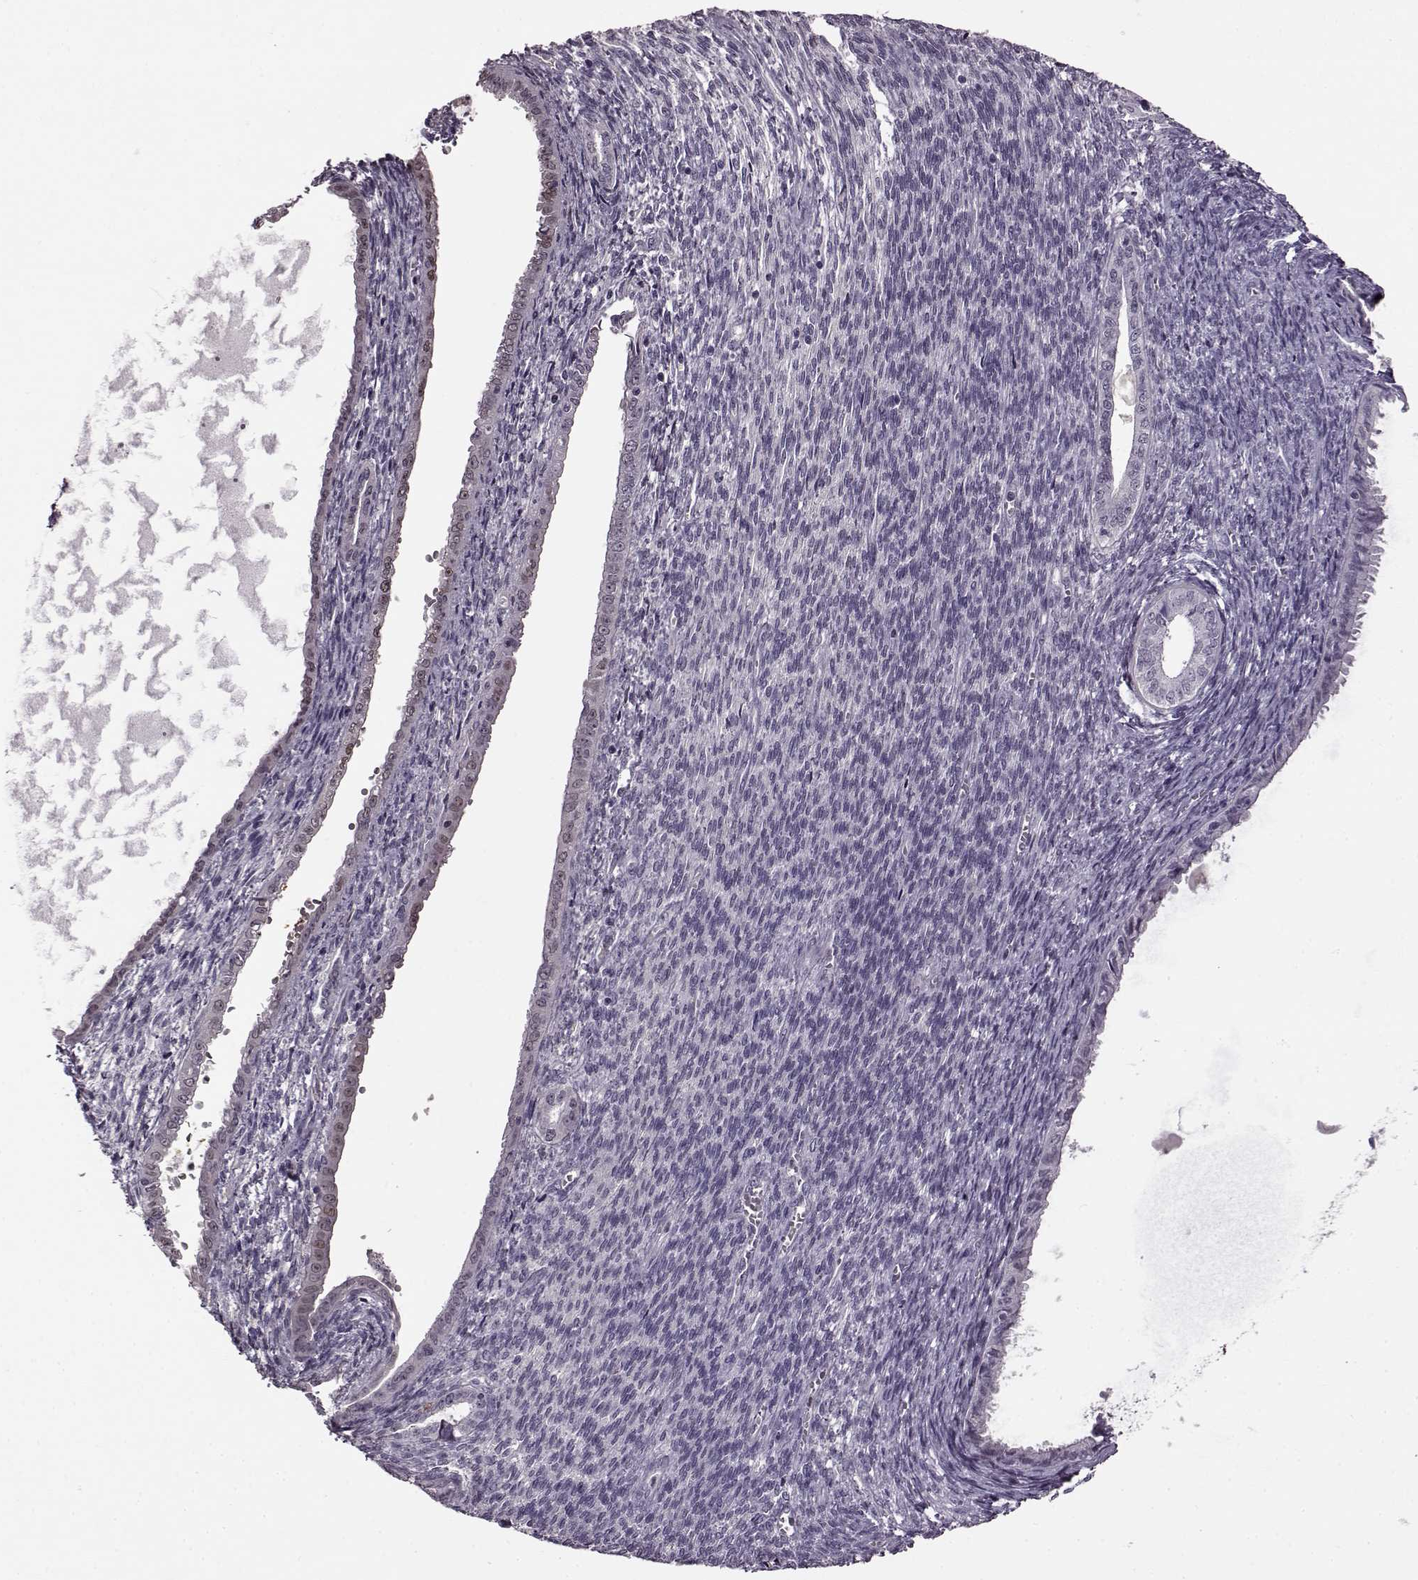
{"staining": {"intensity": "negative", "quantity": "none", "location": "none"}, "tissue": "endometrial cancer", "cell_type": "Tumor cells", "image_type": "cancer", "snomed": [{"axis": "morphology", "description": "Adenocarcinoma, NOS"}, {"axis": "topography", "description": "Endometrium"}], "caption": "A high-resolution micrograph shows immunohistochemistry staining of endometrial adenocarcinoma, which exhibits no significant positivity in tumor cells.", "gene": "CNGA3", "patient": {"sex": "female", "age": 86}}